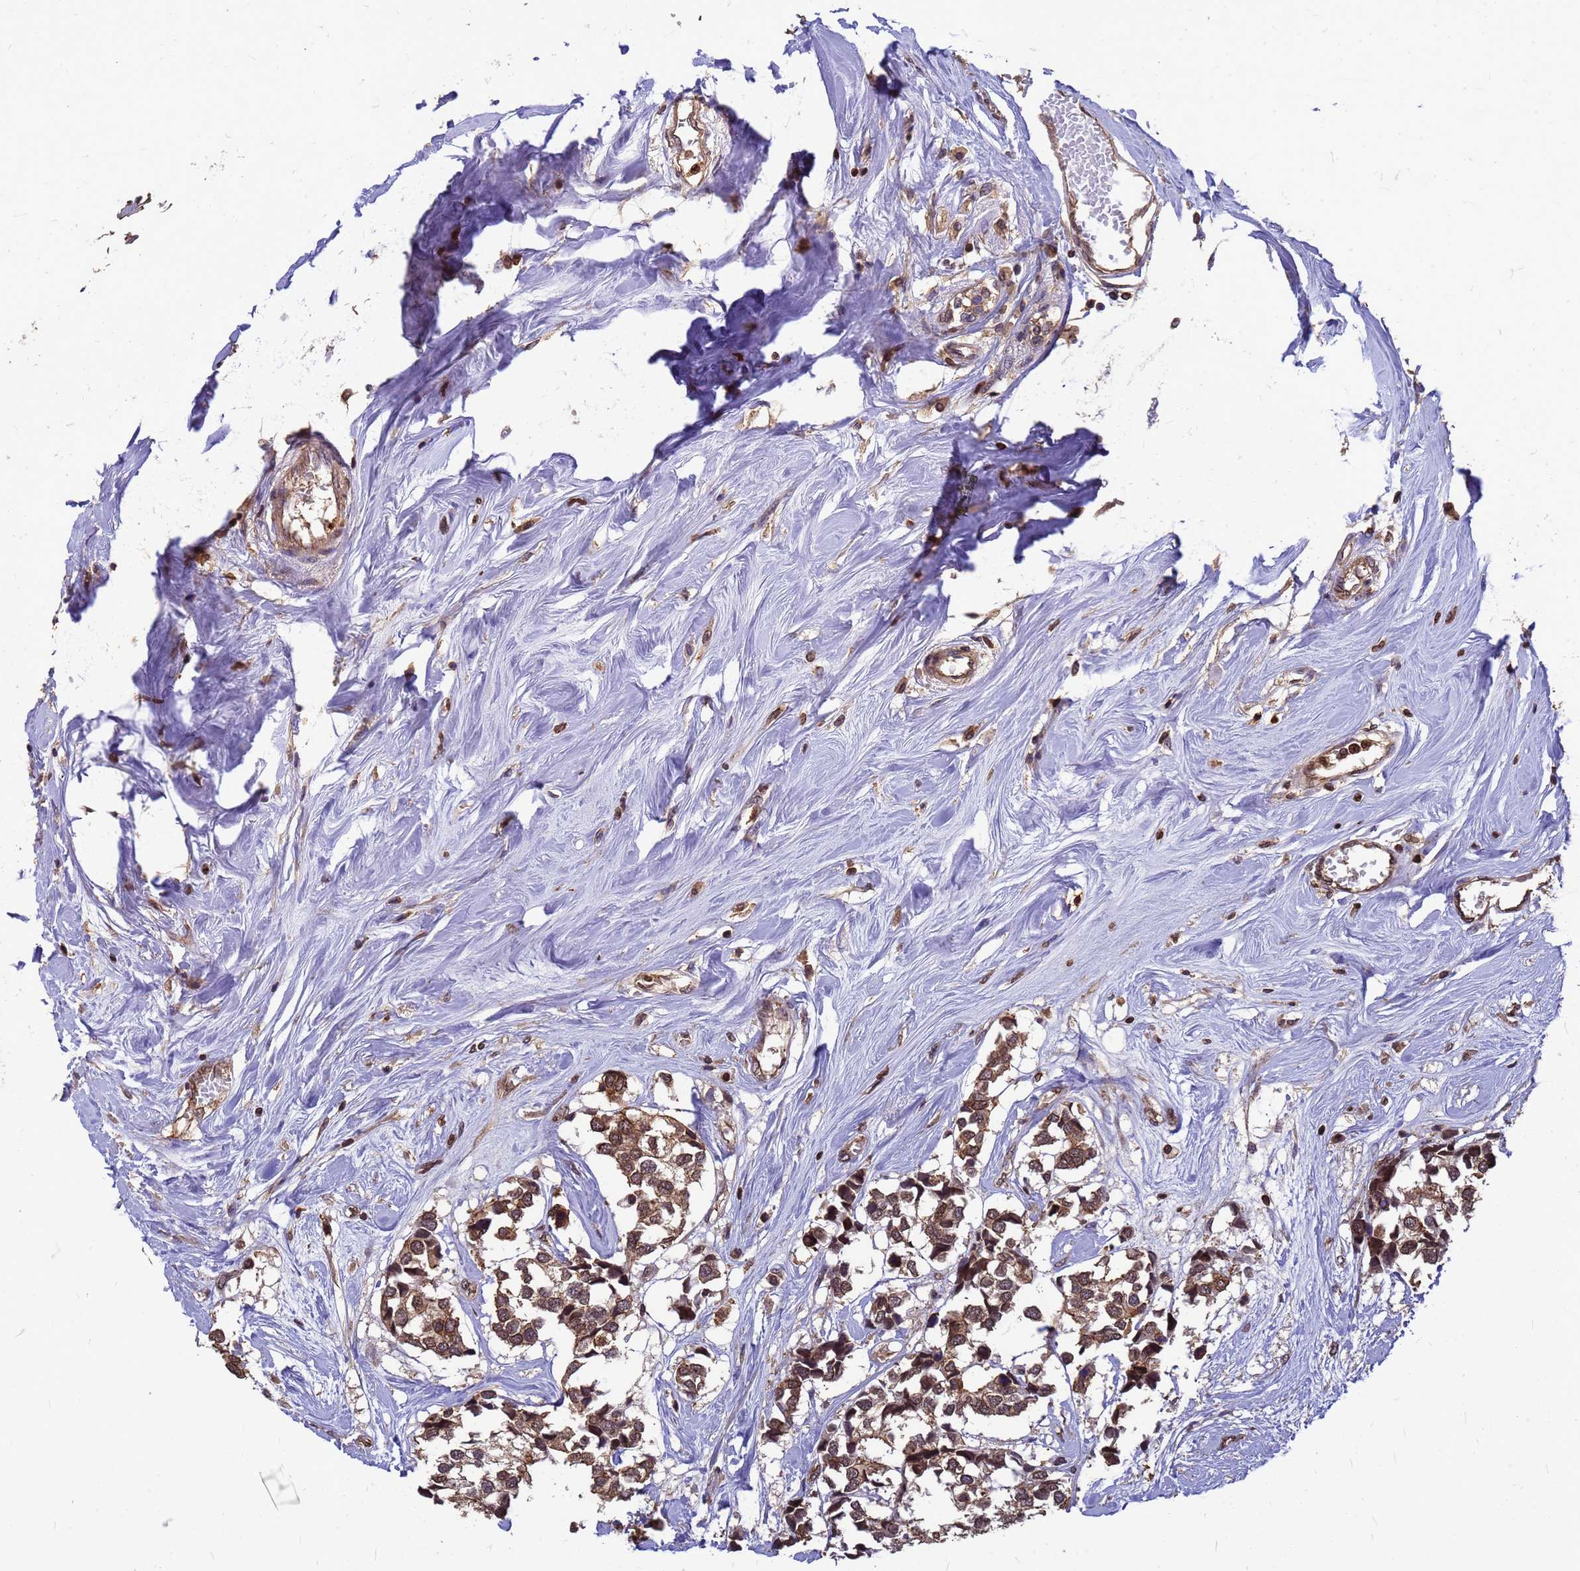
{"staining": {"intensity": "moderate", "quantity": ">75%", "location": "cytoplasmic/membranous,nuclear"}, "tissue": "breast cancer", "cell_type": "Tumor cells", "image_type": "cancer", "snomed": [{"axis": "morphology", "description": "Duct carcinoma"}, {"axis": "topography", "description": "Breast"}], "caption": "An IHC photomicrograph of tumor tissue is shown. Protein staining in brown shows moderate cytoplasmic/membranous and nuclear positivity in intraductal carcinoma (breast) within tumor cells.", "gene": "C1orf35", "patient": {"sex": "female", "age": 83}}